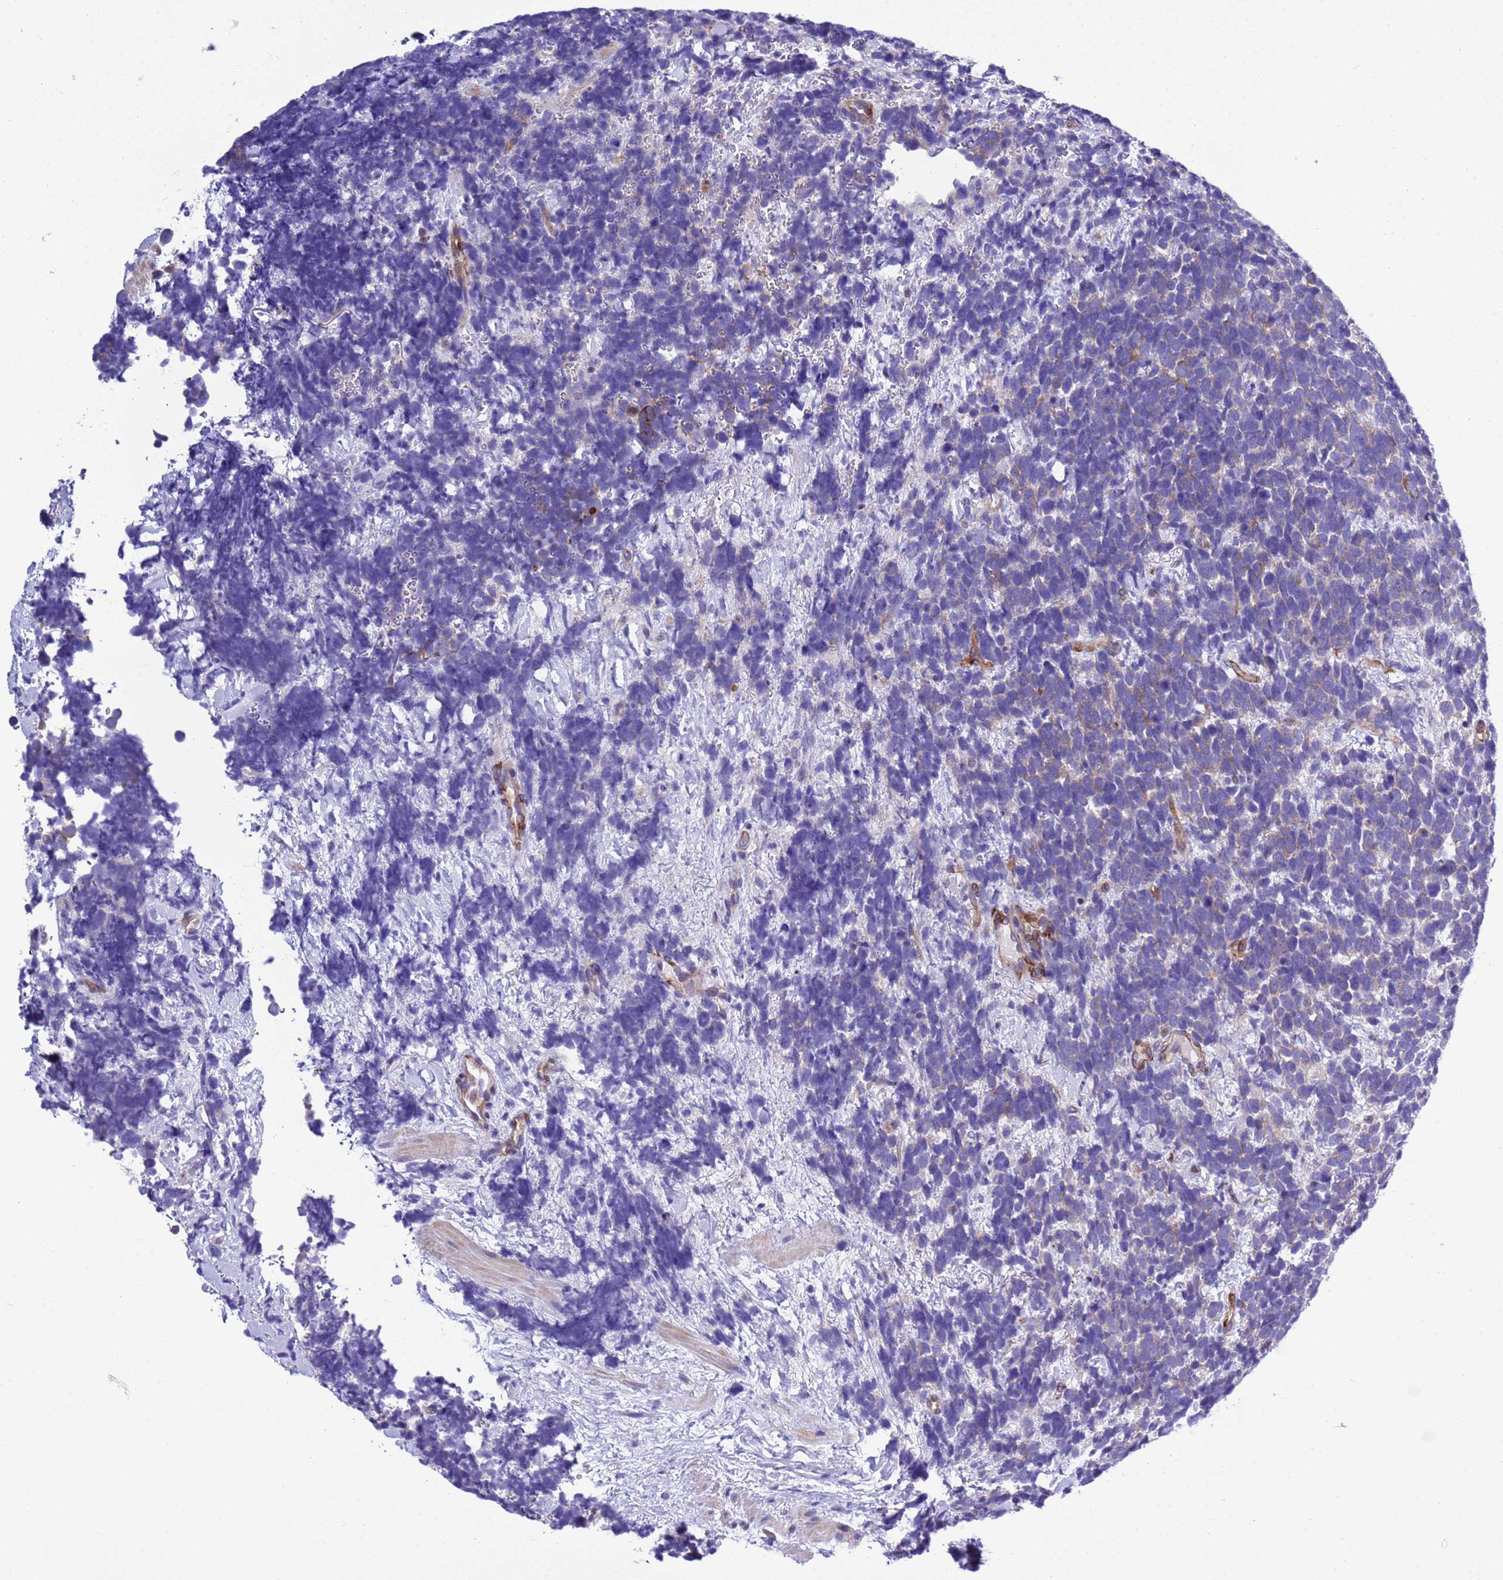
{"staining": {"intensity": "negative", "quantity": "none", "location": "none"}, "tissue": "urothelial cancer", "cell_type": "Tumor cells", "image_type": "cancer", "snomed": [{"axis": "morphology", "description": "Urothelial carcinoma, High grade"}, {"axis": "topography", "description": "Urinary bladder"}], "caption": "Tumor cells show no significant protein staining in high-grade urothelial carcinoma. The staining was performed using DAB (3,3'-diaminobenzidine) to visualize the protein expression in brown, while the nuclei were stained in blue with hematoxylin (Magnification: 20x).", "gene": "KICS2", "patient": {"sex": "female", "age": 82}}